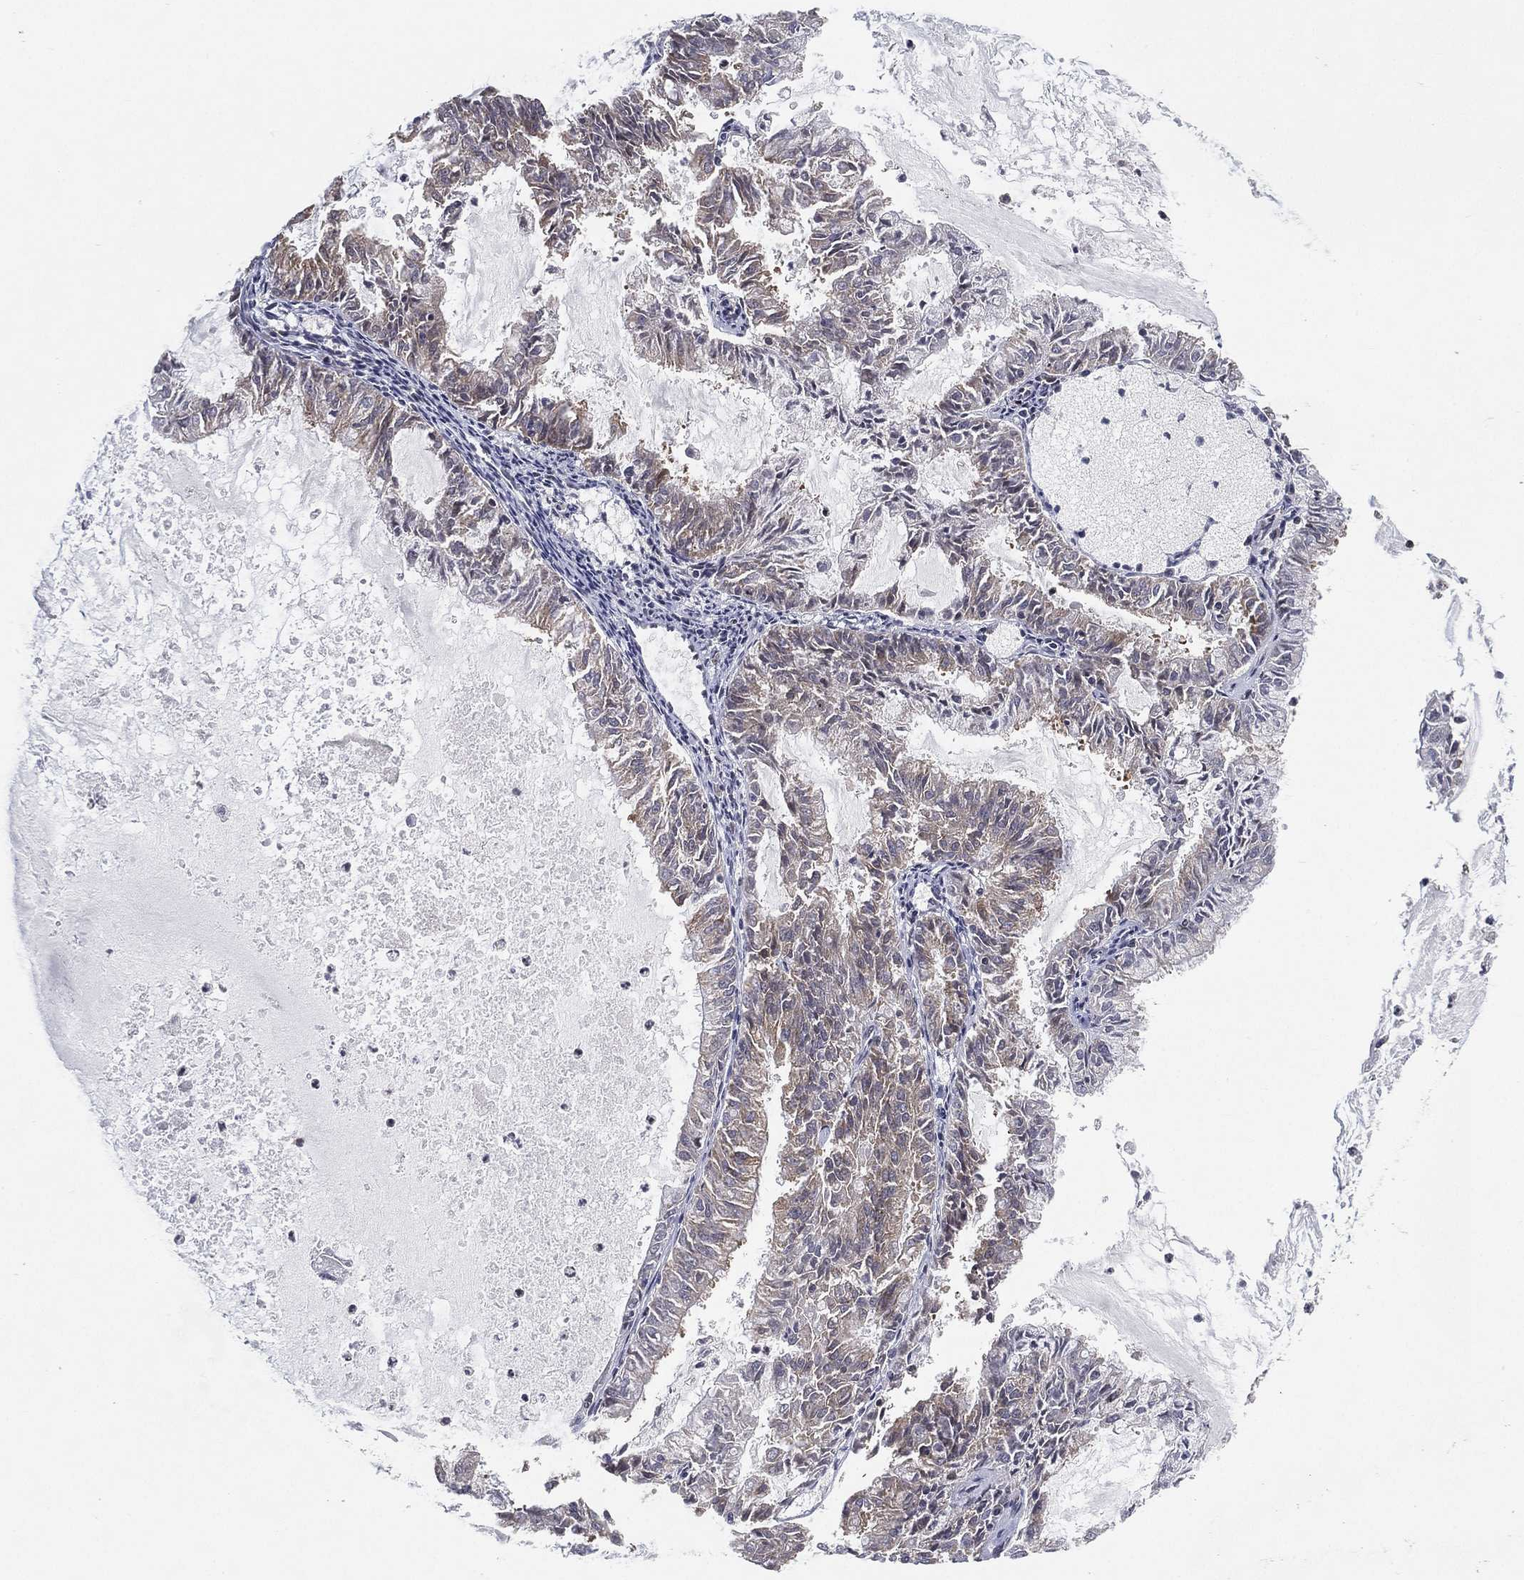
{"staining": {"intensity": "weak", "quantity": "<25%", "location": "cytoplasmic/membranous"}, "tissue": "endometrial cancer", "cell_type": "Tumor cells", "image_type": "cancer", "snomed": [{"axis": "morphology", "description": "Adenocarcinoma, NOS"}, {"axis": "topography", "description": "Endometrium"}], "caption": "Image shows no significant protein staining in tumor cells of endometrial adenocarcinoma. (Immunohistochemistry (ihc), brightfield microscopy, high magnification).", "gene": "TMTC4", "patient": {"sex": "female", "age": 57}}